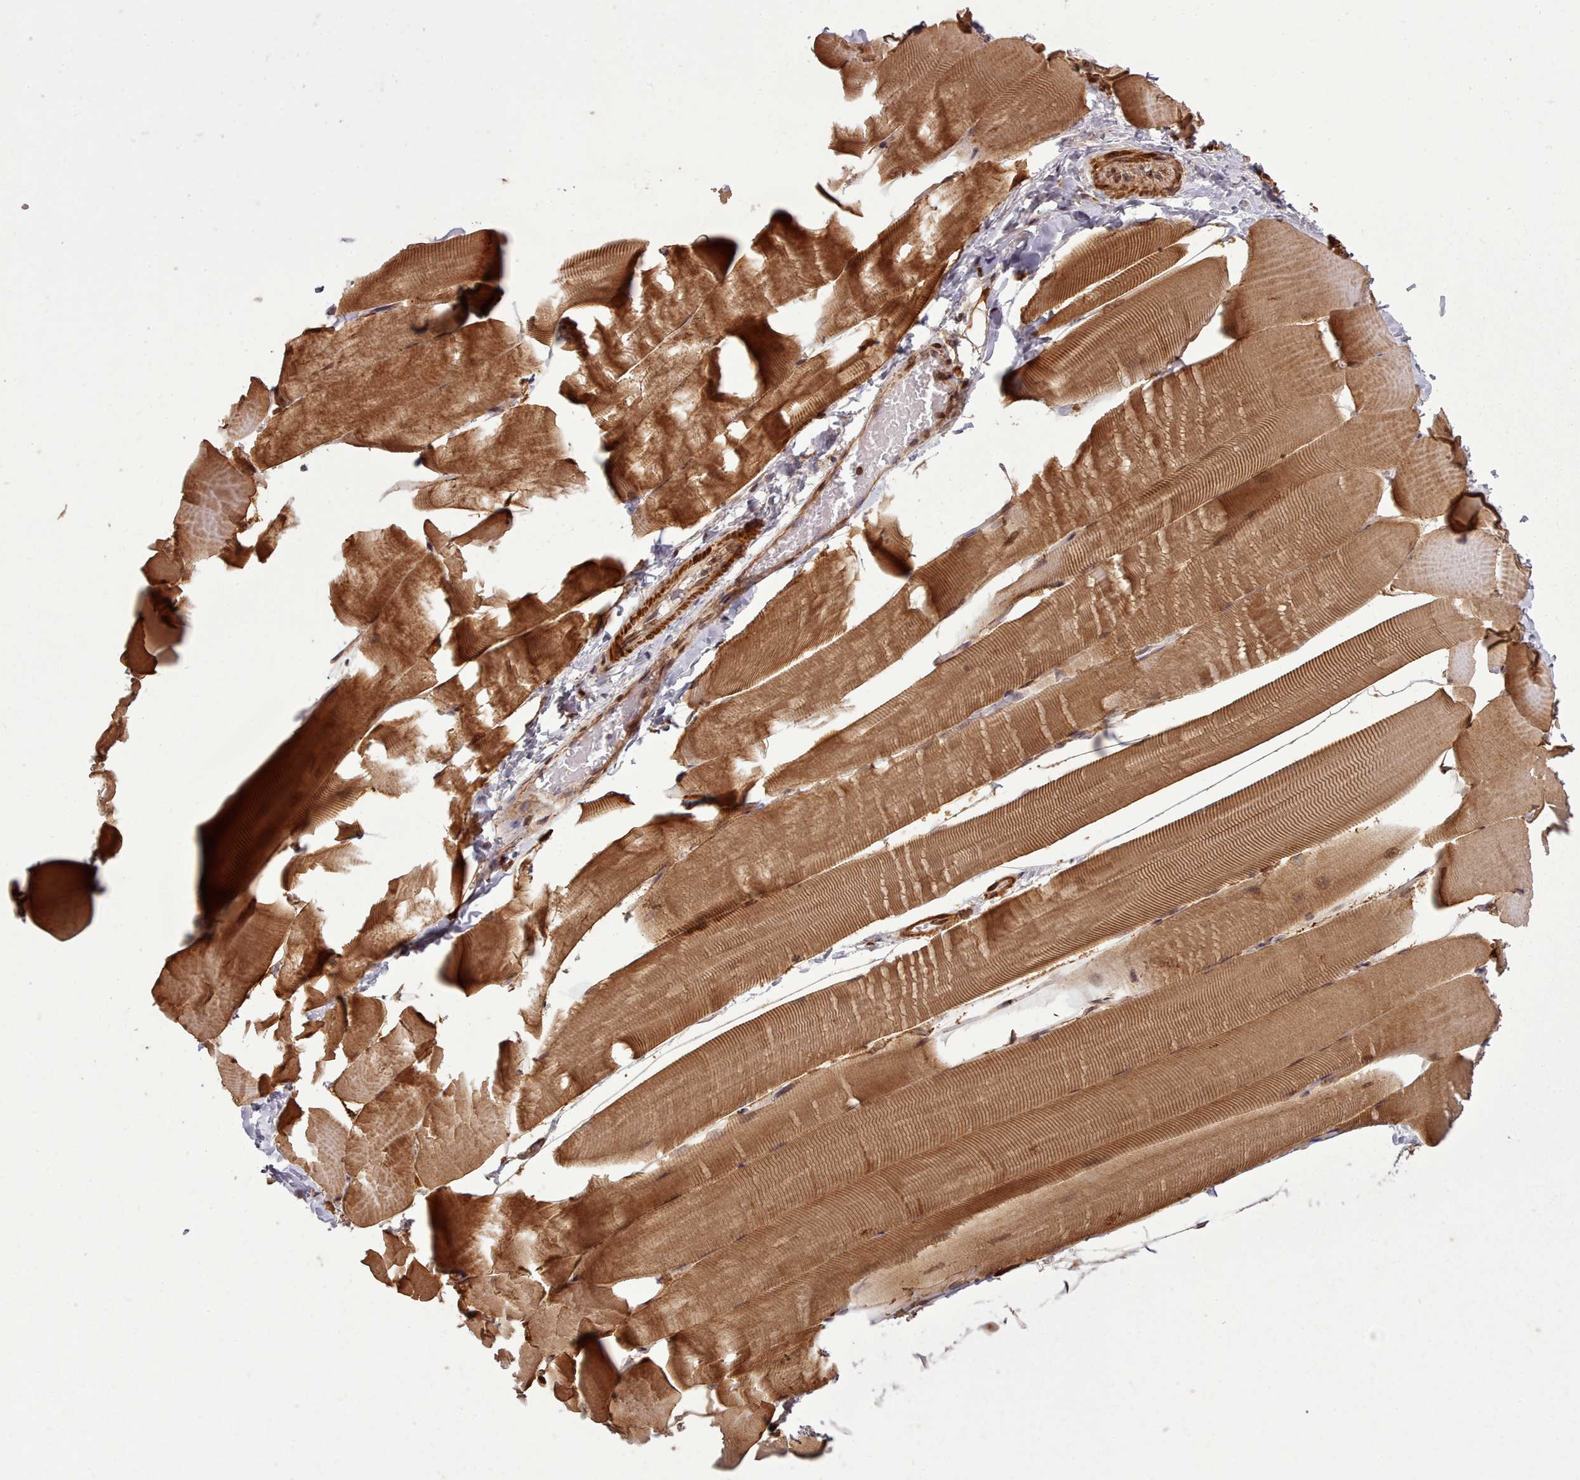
{"staining": {"intensity": "strong", "quantity": ">75%", "location": "cytoplasmic/membranous,nuclear"}, "tissue": "skeletal muscle", "cell_type": "Myocytes", "image_type": "normal", "snomed": [{"axis": "morphology", "description": "Normal tissue, NOS"}, {"axis": "topography", "description": "Skeletal muscle"}], "caption": "Protein staining exhibits strong cytoplasmic/membranous,nuclear expression in about >75% of myocytes in benign skeletal muscle.", "gene": "NLRP7", "patient": {"sex": "male", "age": 25}}